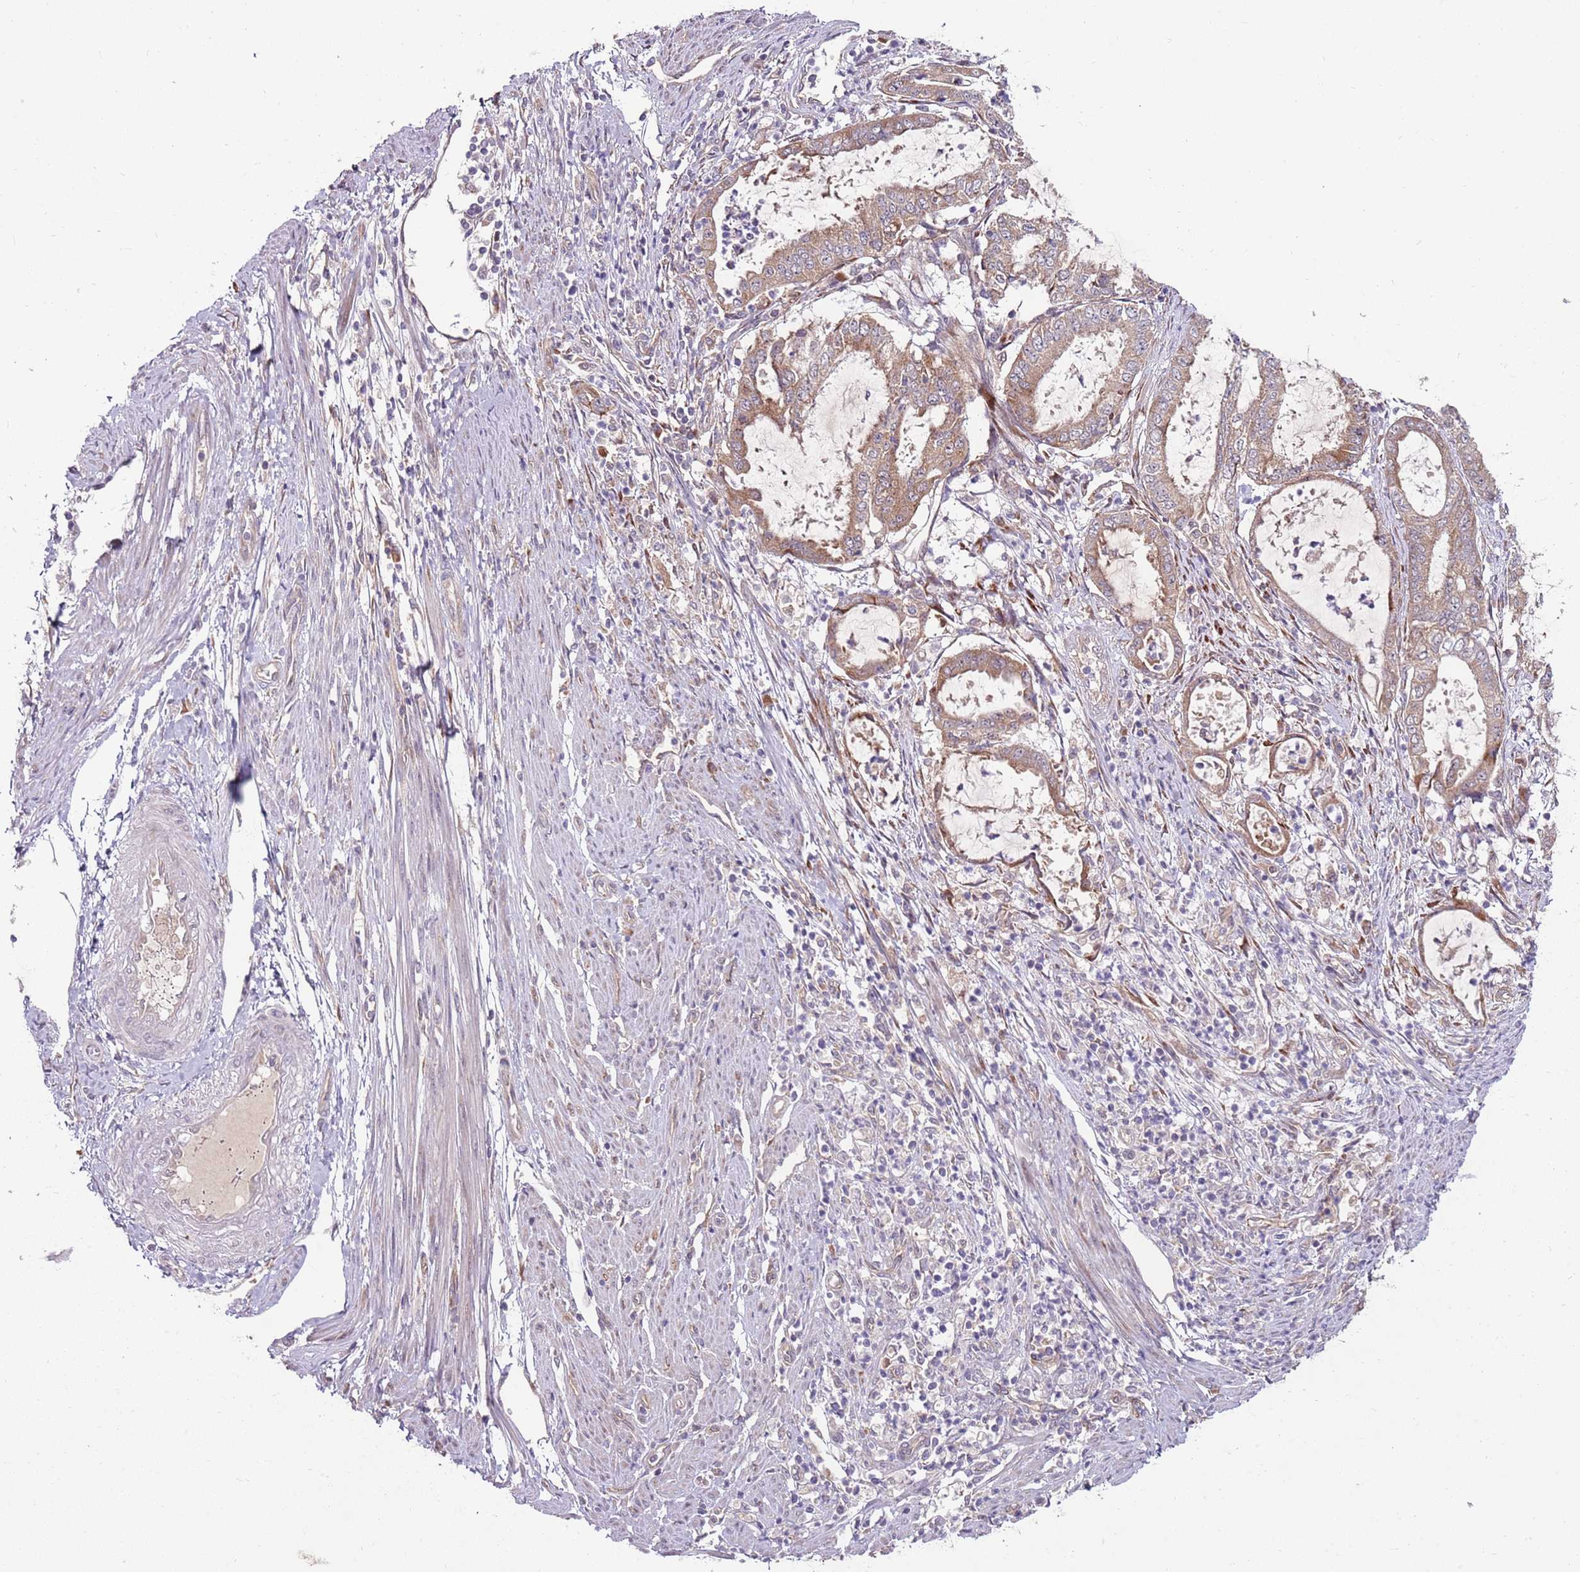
{"staining": {"intensity": "moderate", "quantity": ">75%", "location": "cytoplasmic/membranous"}, "tissue": "endometrial cancer", "cell_type": "Tumor cells", "image_type": "cancer", "snomed": [{"axis": "morphology", "description": "Adenocarcinoma, NOS"}, {"axis": "topography", "description": "Endometrium"}], "caption": "The immunohistochemical stain shows moderate cytoplasmic/membranous positivity in tumor cells of endometrial cancer tissue.", "gene": "FBXL22", "patient": {"sex": "female", "age": 51}}